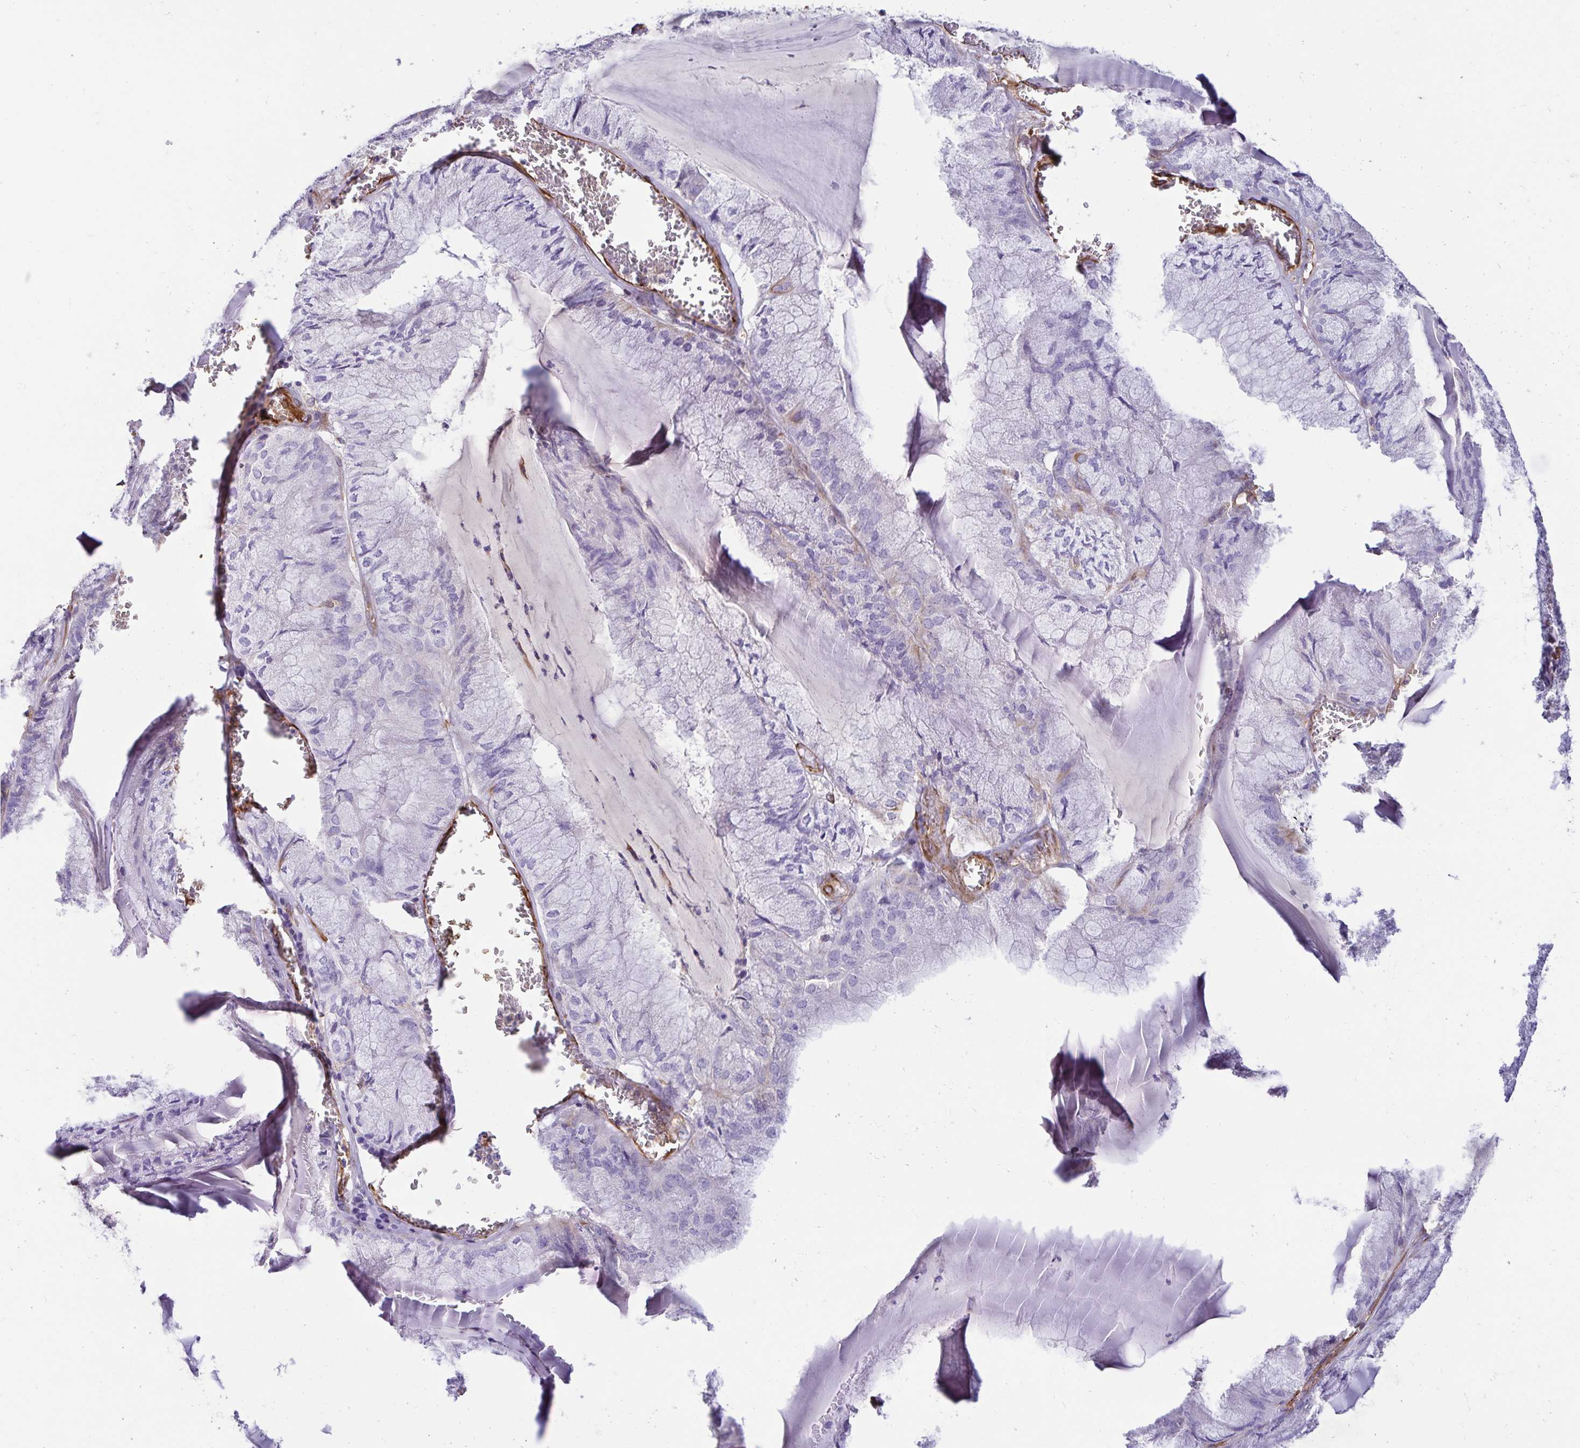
{"staining": {"intensity": "negative", "quantity": "none", "location": "none"}, "tissue": "endometrial cancer", "cell_type": "Tumor cells", "image_type": "cancer", "snomed": [{"axis": "morphology", "description": "Carcinoma, NOS"}, {"axis": "topography", "description": "Endometrium"}], "caption": "Photomicrograph shows no significant protein positivity in tumor cells of carcinoma (endometrial).", "gene": "TRPV6", "patient": {"sex": "female", "age": 62}}